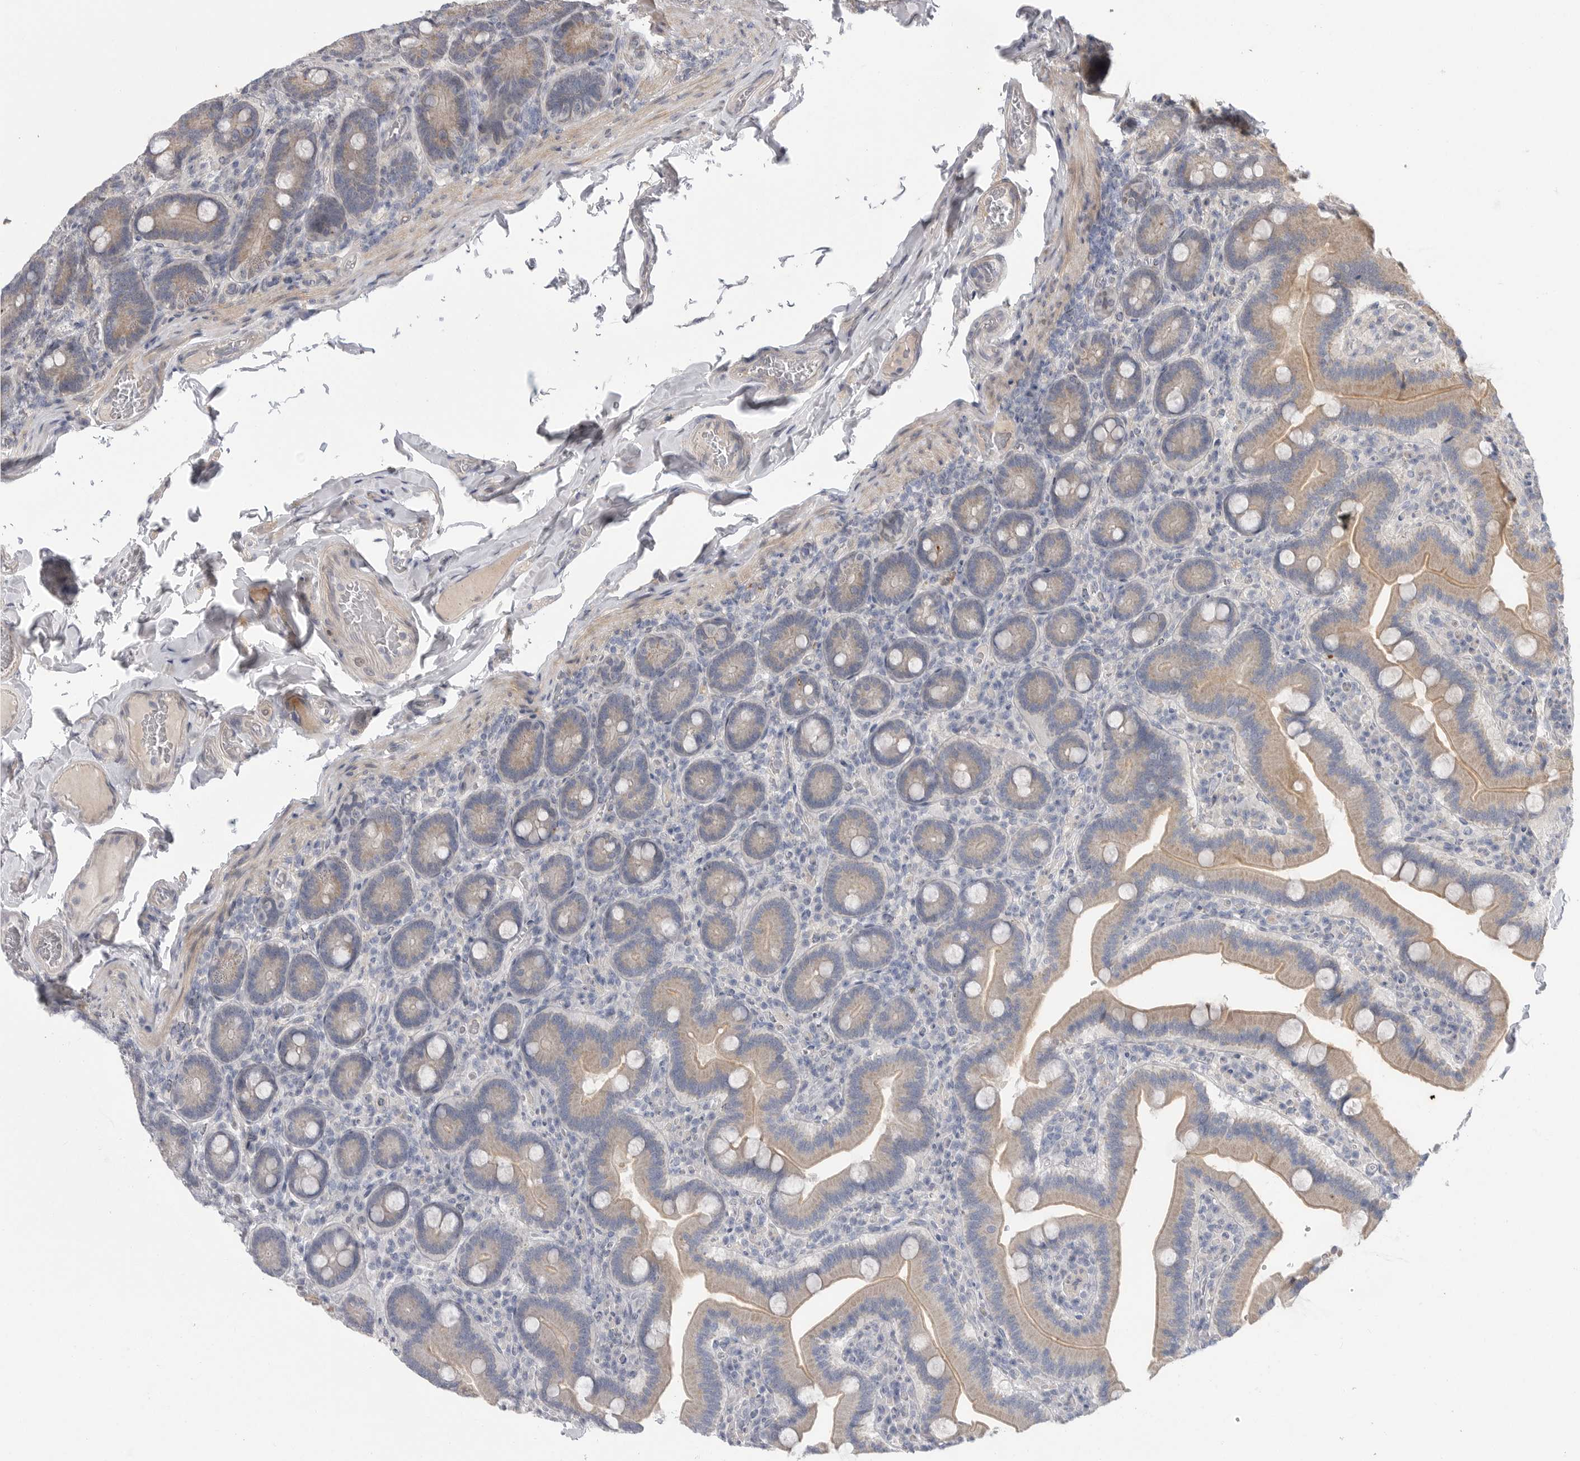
{"staining": {"intensity": "moderate", "quantity": ">75%", "location": "cytoplasmic/membranous"}, "tissue": "duodenum", "cell_type": "Glandular cells", "image_type": "normal", "snomed": [{"axis": "morphology", "description": "Normal tissue, NOS"}, {"axis": "topography", "description": "Duodenum"}], "caption": "Immunohistochemistry (IHC) (DAB (3,3'-diaminobenzidine)) staining of normal human duodenum exhibits moderate cytoplasmic/membranous protein expression in about >75% of glandular cells. The protein of interest is stained brown, and the nuclei are stained in blue (DAB (3,3'-diaminobenzidine) IHC with brightfield microscopy, high magnification).", "gene": "FBXO43", "patient": {"sex": "female", "age": 62}}